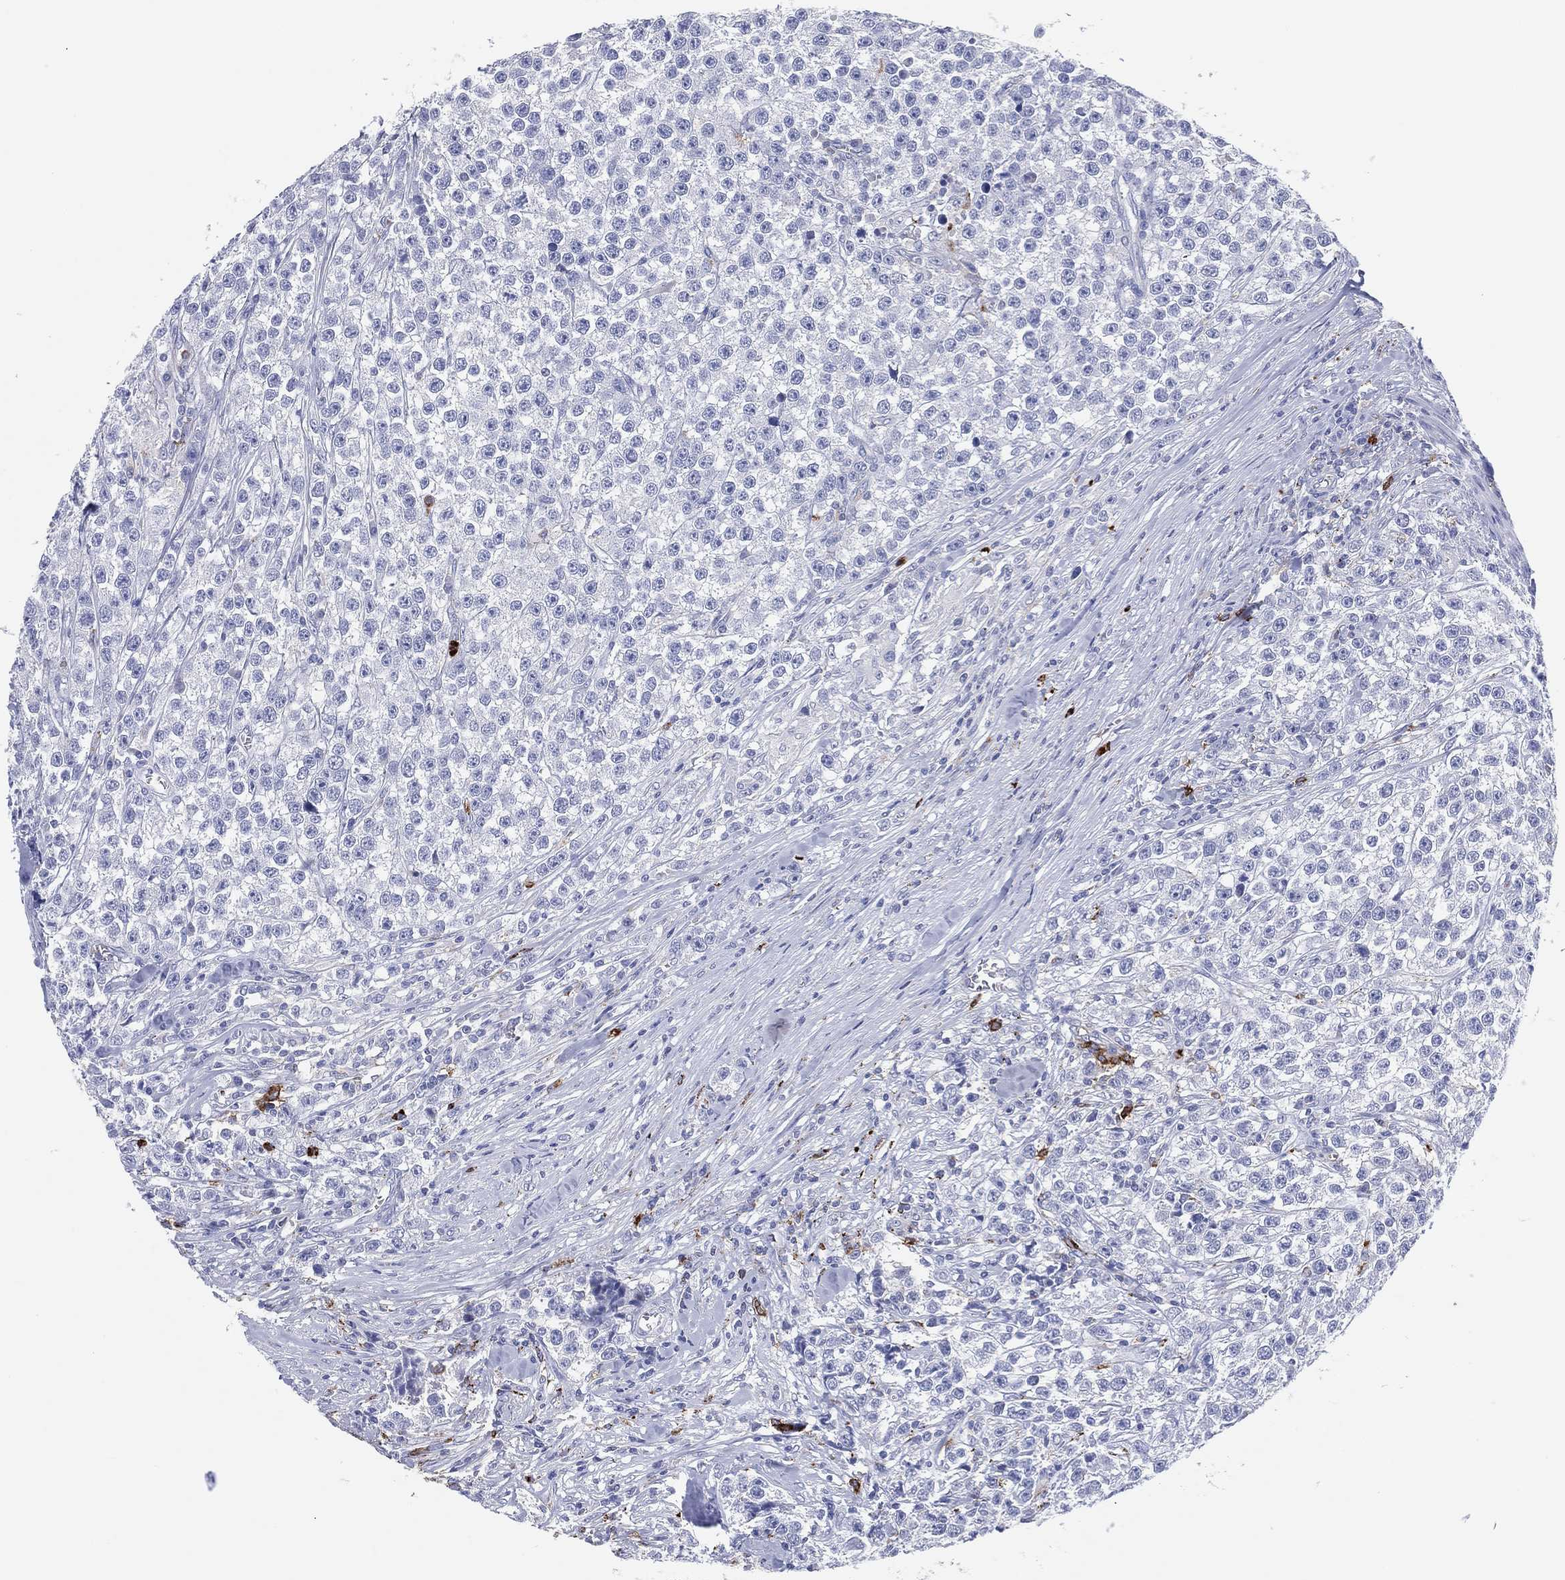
{"staining": {"intensity": "negative", "quantity": "none", "location": "none"}, "tissue": "testis cancer", "cell_type": "Tumor cells", "image_type": "cancer", "snomed": [{"axis": "morphology", "description": "Seminoma, NOS"}, {"axis": "topography", "description": "Testis"}], "caption": "A high-resolution histopathology image shows immunohistochemistry staining of testis cancer (seminoma), which exhibits no significant expression in tumor cells.", "gene": "PLAC8", "patient": {"sex": "male", "age": 59}}